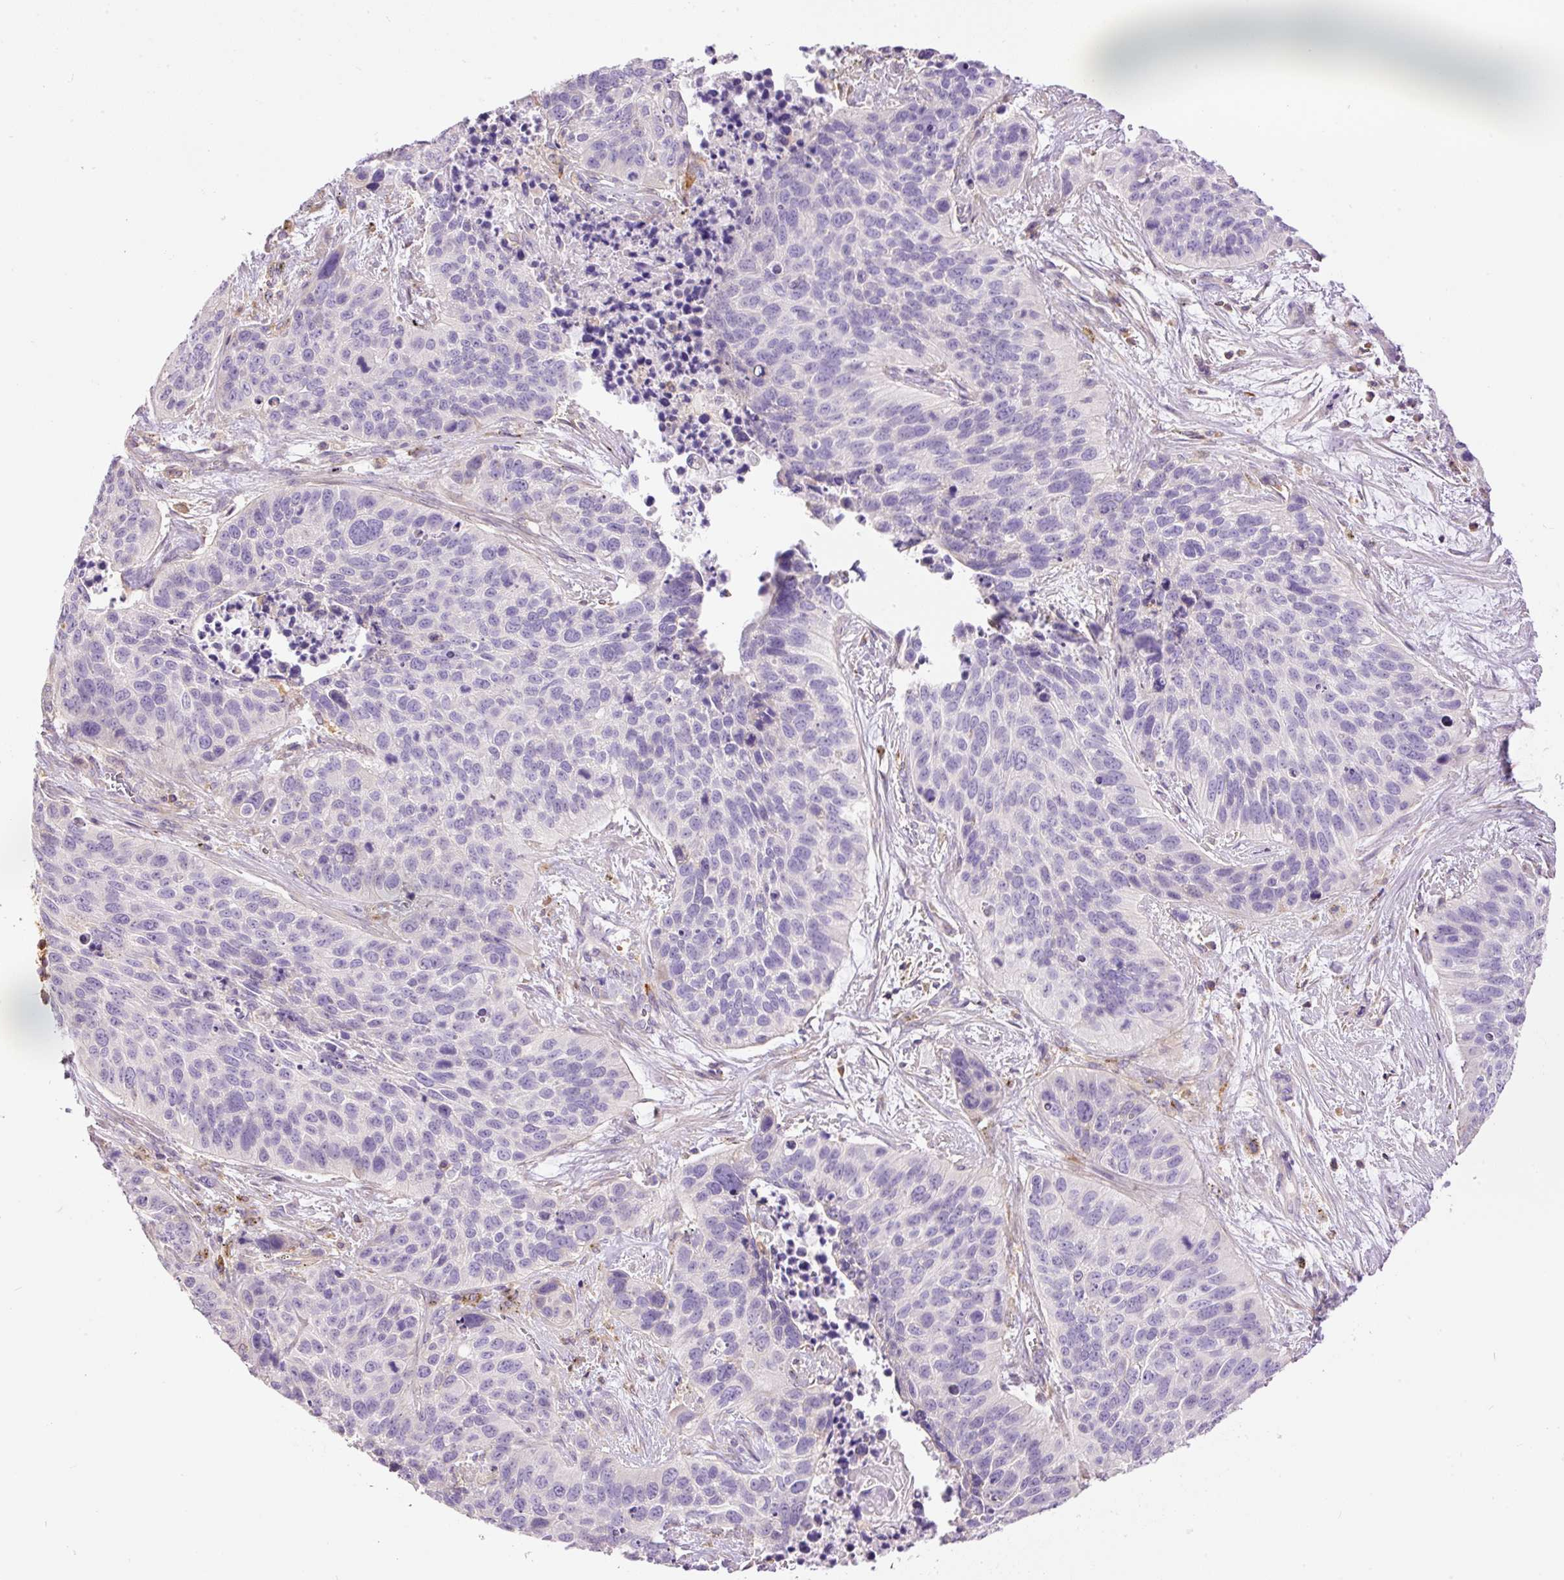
{"staining": {"intensity": "negative", "quantity": "none", "location": "none"}, "tissue": "lung cancer", "cell_type": "Tumor cells", "image_type": "cancer", "snomed": [{"axis": "morphology", "description": "Squamous cell carcinoma, NOS"}, {"axis": "topography", "description": "Lung"}], "caption": "Tumor cells show no significant positivity in lung cancer (squamous cell carcinoma).", "gene": "DOK6", "patient": {"sex": "male", "age": 62}}